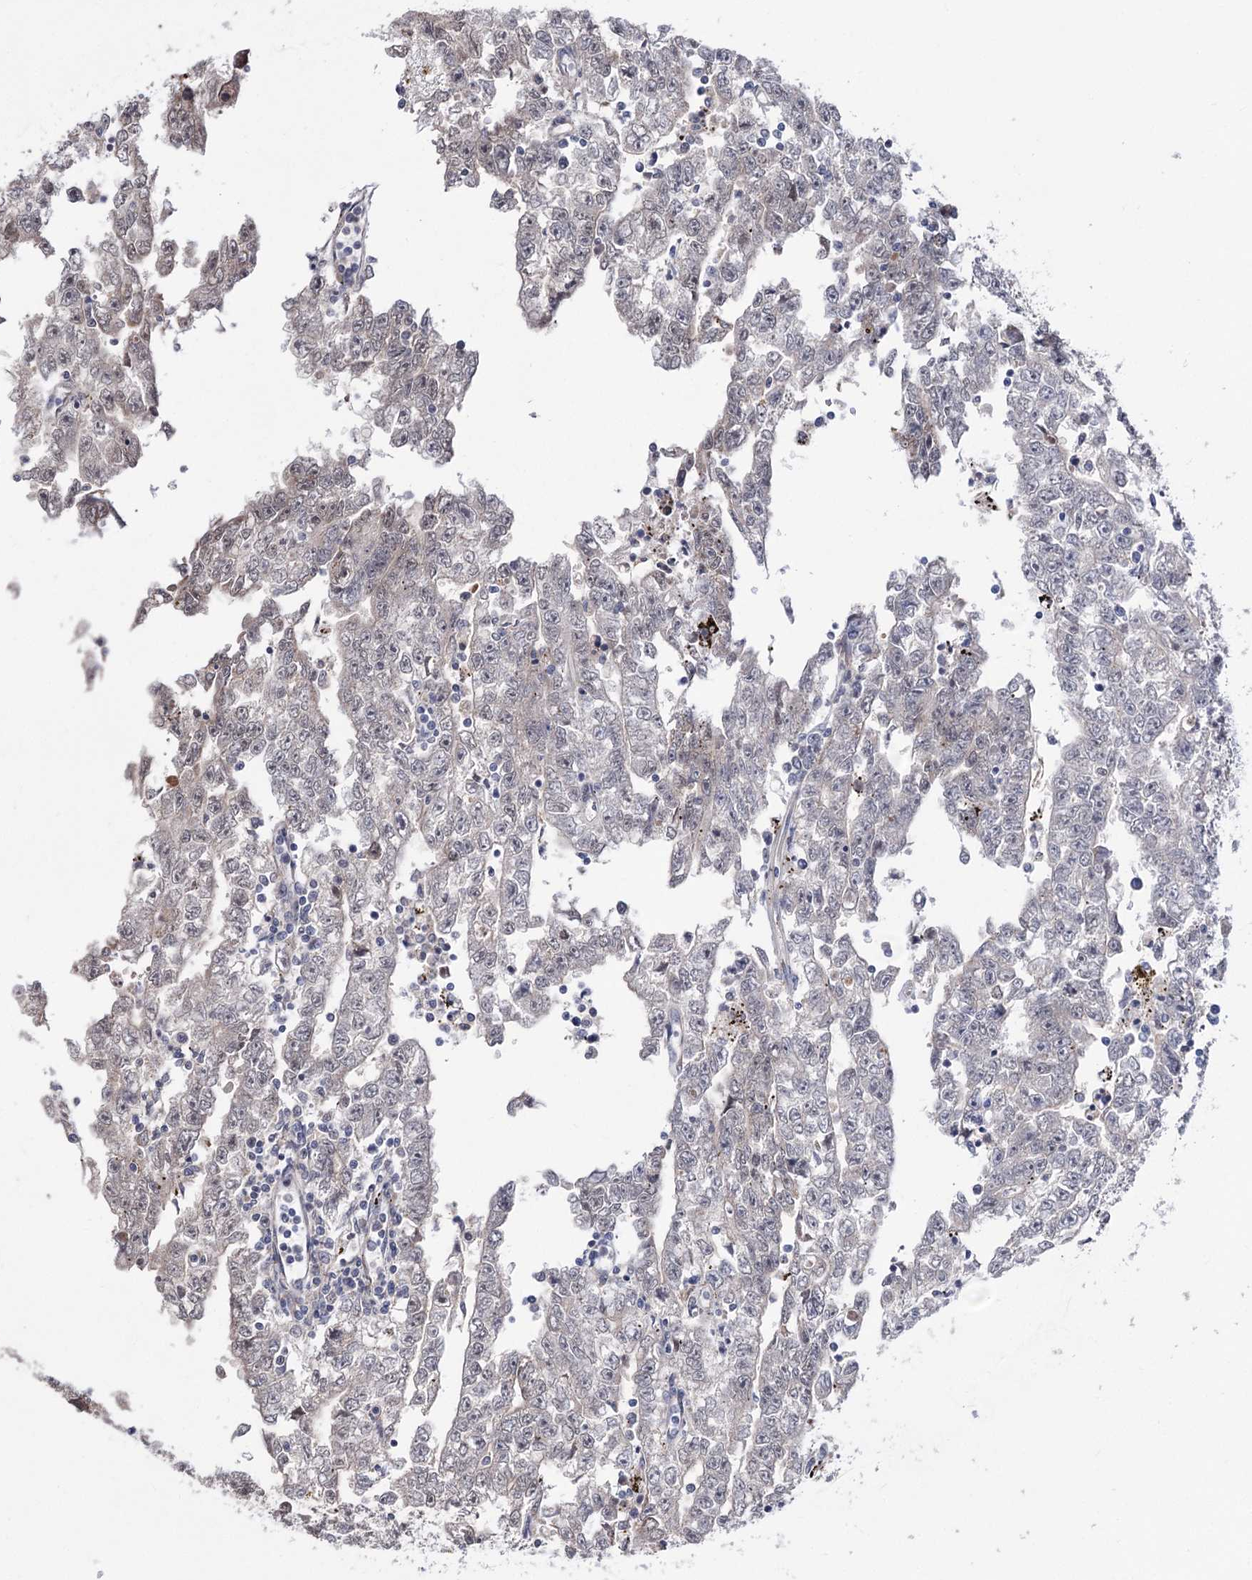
{"staining": {"intensity": "negative", "quantity": "none", "location": "none"}, "tissue": "testis cancer", "cell_type": "Tumor cells", "image_type": "cancer", "snomed": [{"axis": "morphology", "description": "Carcinoma, Embryonal, NOS"}, {"axis": "topography", "description": "Testis"}], "caption": "An image of testis embryonal carcinoma stained for a protein shows no brown staining in tumor cells. The staining is performed using DAB brown chromogen with nuclei counter-stained in using hematoxylin.", "gene": "PPRC1", "patient": {"sex": "male", "age": 25}}